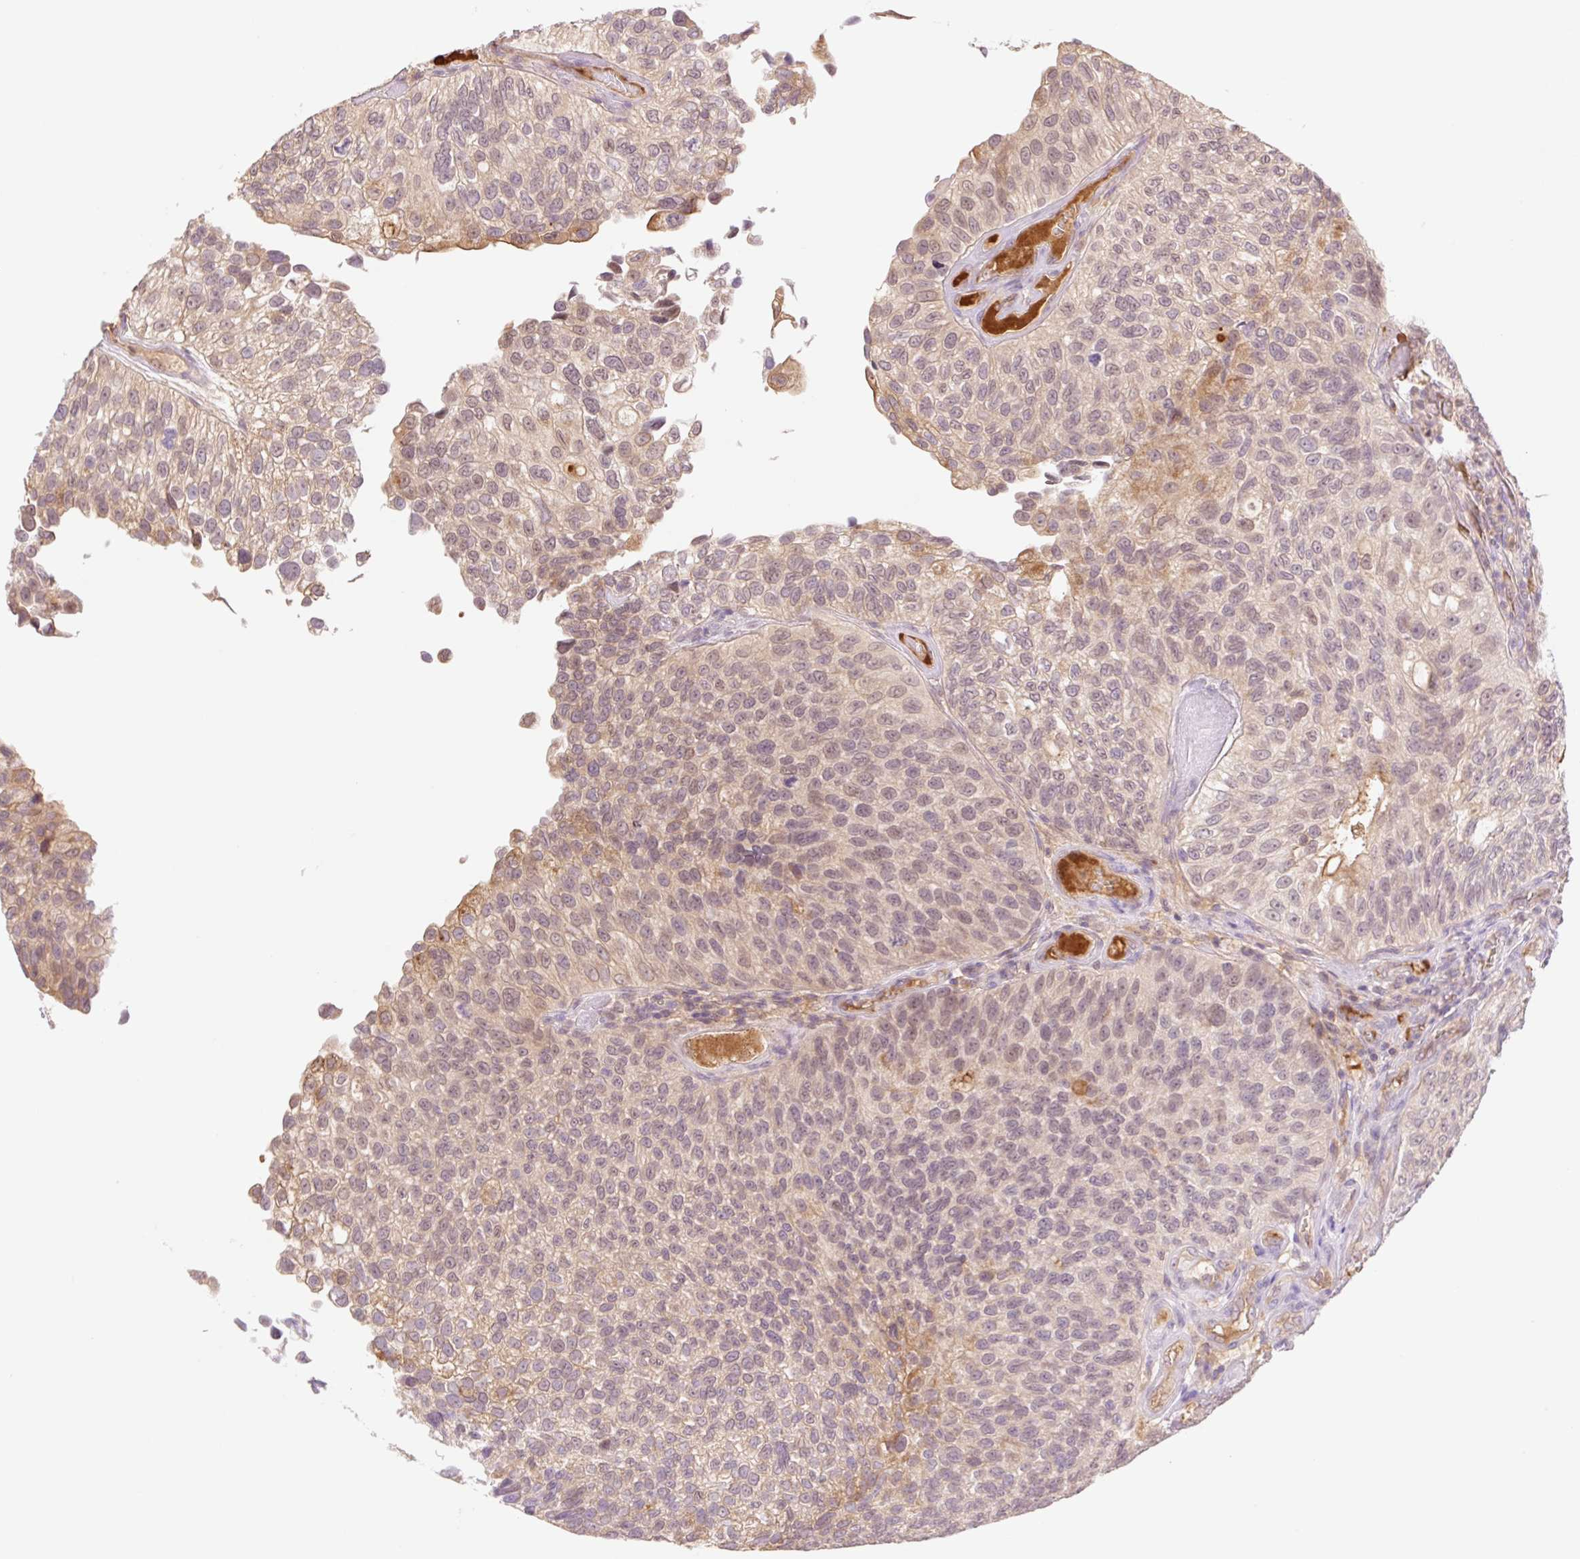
{"staining": {"intensity": "moderate", "quantity": "25%-75%", "location": "cytoplasmic/membranous,nuclear"}, "tissue": "urothelial cancer", "cell_type": "Tumor cells", "image_type": "cancer", "snomed": [{"axis": "morphology", "description": "Urothelial carcinoma, NOS"}, {"axis": "topography", "description": "Urinary bladder"}], "caption": "Brown immunohistochemical staining in human urothelial cancer exhibits moderate cytoplasmic/membranous and nuclear expression in about 25%-75% of tumor cells.", "gene": "HEBP1", "patient": {"sex": "male", "age": 87}}